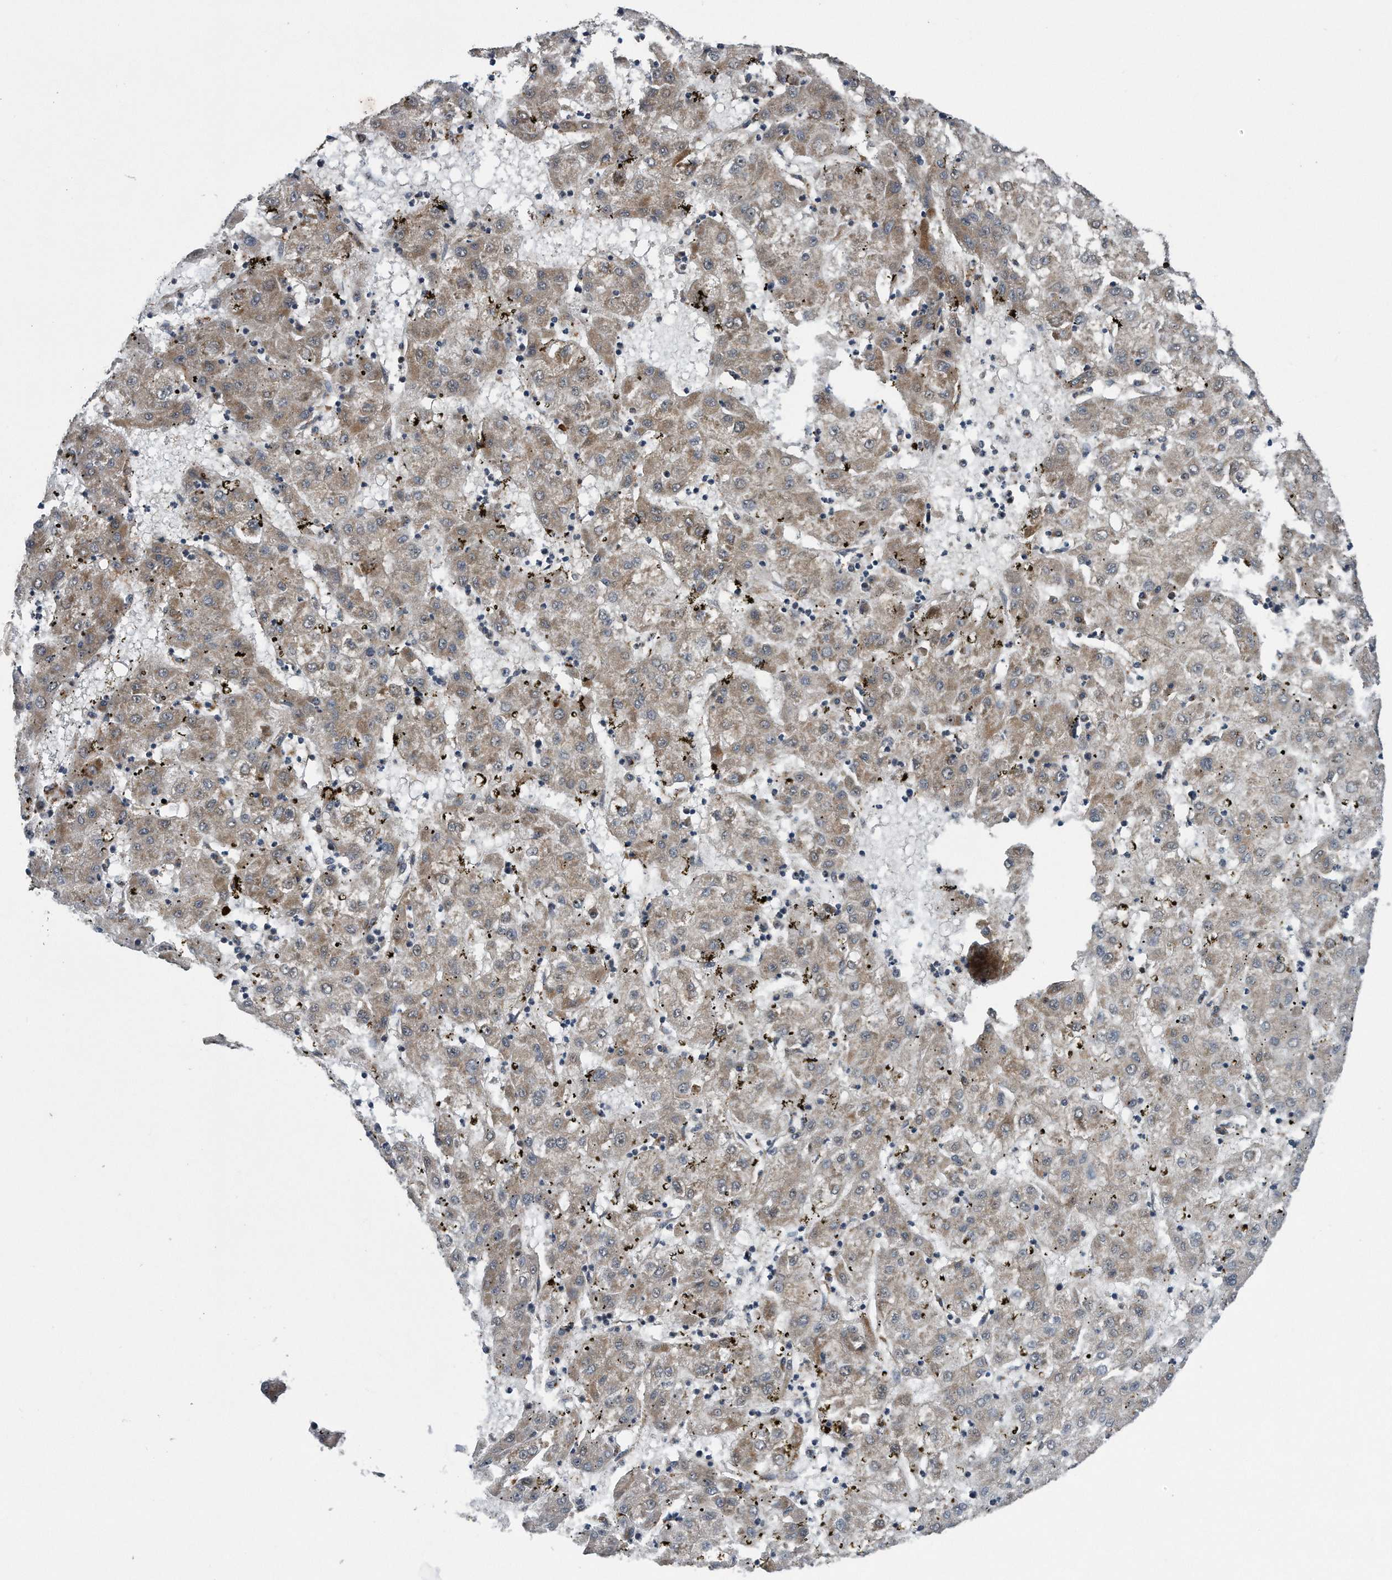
{"staining": {"intensity": "weak", "quantity": ">75%", "location": "cytoplasmic/membranous"}, "tissue": "liver cancer", "cell_type": "Tumor cells", "image_type": "cancer", "snomed": [{"axis": "morphology", "description": "Carcinoma, Hepatocellular, NOS"}, {"axis": "topography", "description": "Liver"}], "caption": "Protein staining by immunohistochemistry shows weak cytoplasmic/membranous expression in approximately >75% of tumor cells in liver cancer (hepatocellular carcinoma). (DAB (3,3'-diaminobenzidine) IHC, brown staining for protein, blue staining for nuclei).", "gene": "LYRM4", "patient": {"sex": "male", "age": 72}}